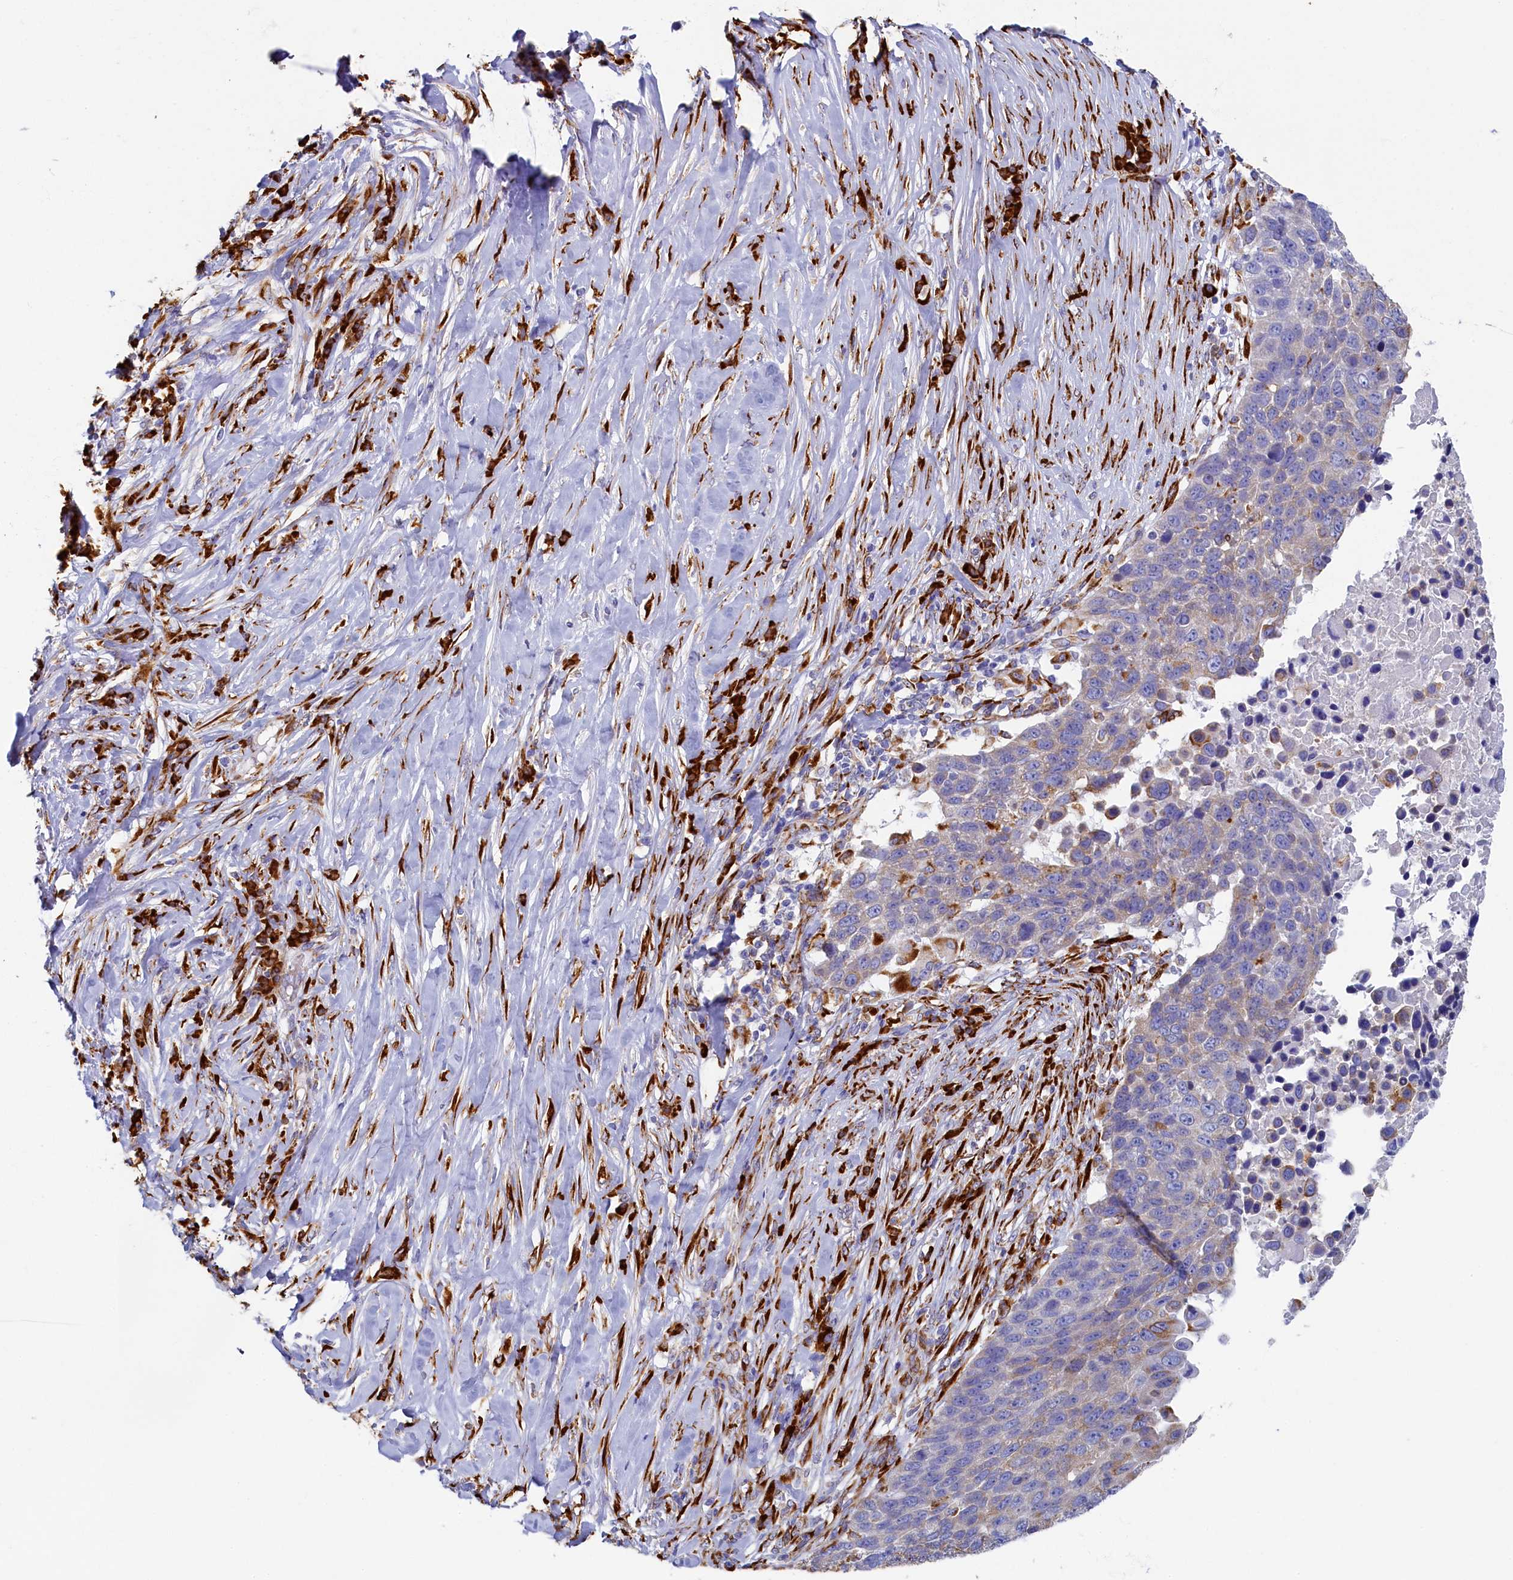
{"staining": {"intensity": "weak", "quantity": "<25%", "location": "cytoplasmic/membranous"}, "tissue": "lung cancer", "cell_type": "Tumor cells", "image_type": "cancer", "snomed": [{"axis": "morphology", "description": "Normal tissue, NOS"}, {"axis": "morphology", "description": "Squamous cell carcinoma, NOS"}, {"axis": "topography", "description": "Lymph node"}, {"axis": "topography", "description": "Lung"}], "caption": "A photomicrograph of human lung squamous cell carcinoma is negative for staining in tumor cells.", "gene": "TMEM18", "patient": {"sex": "male", "age": 66}}